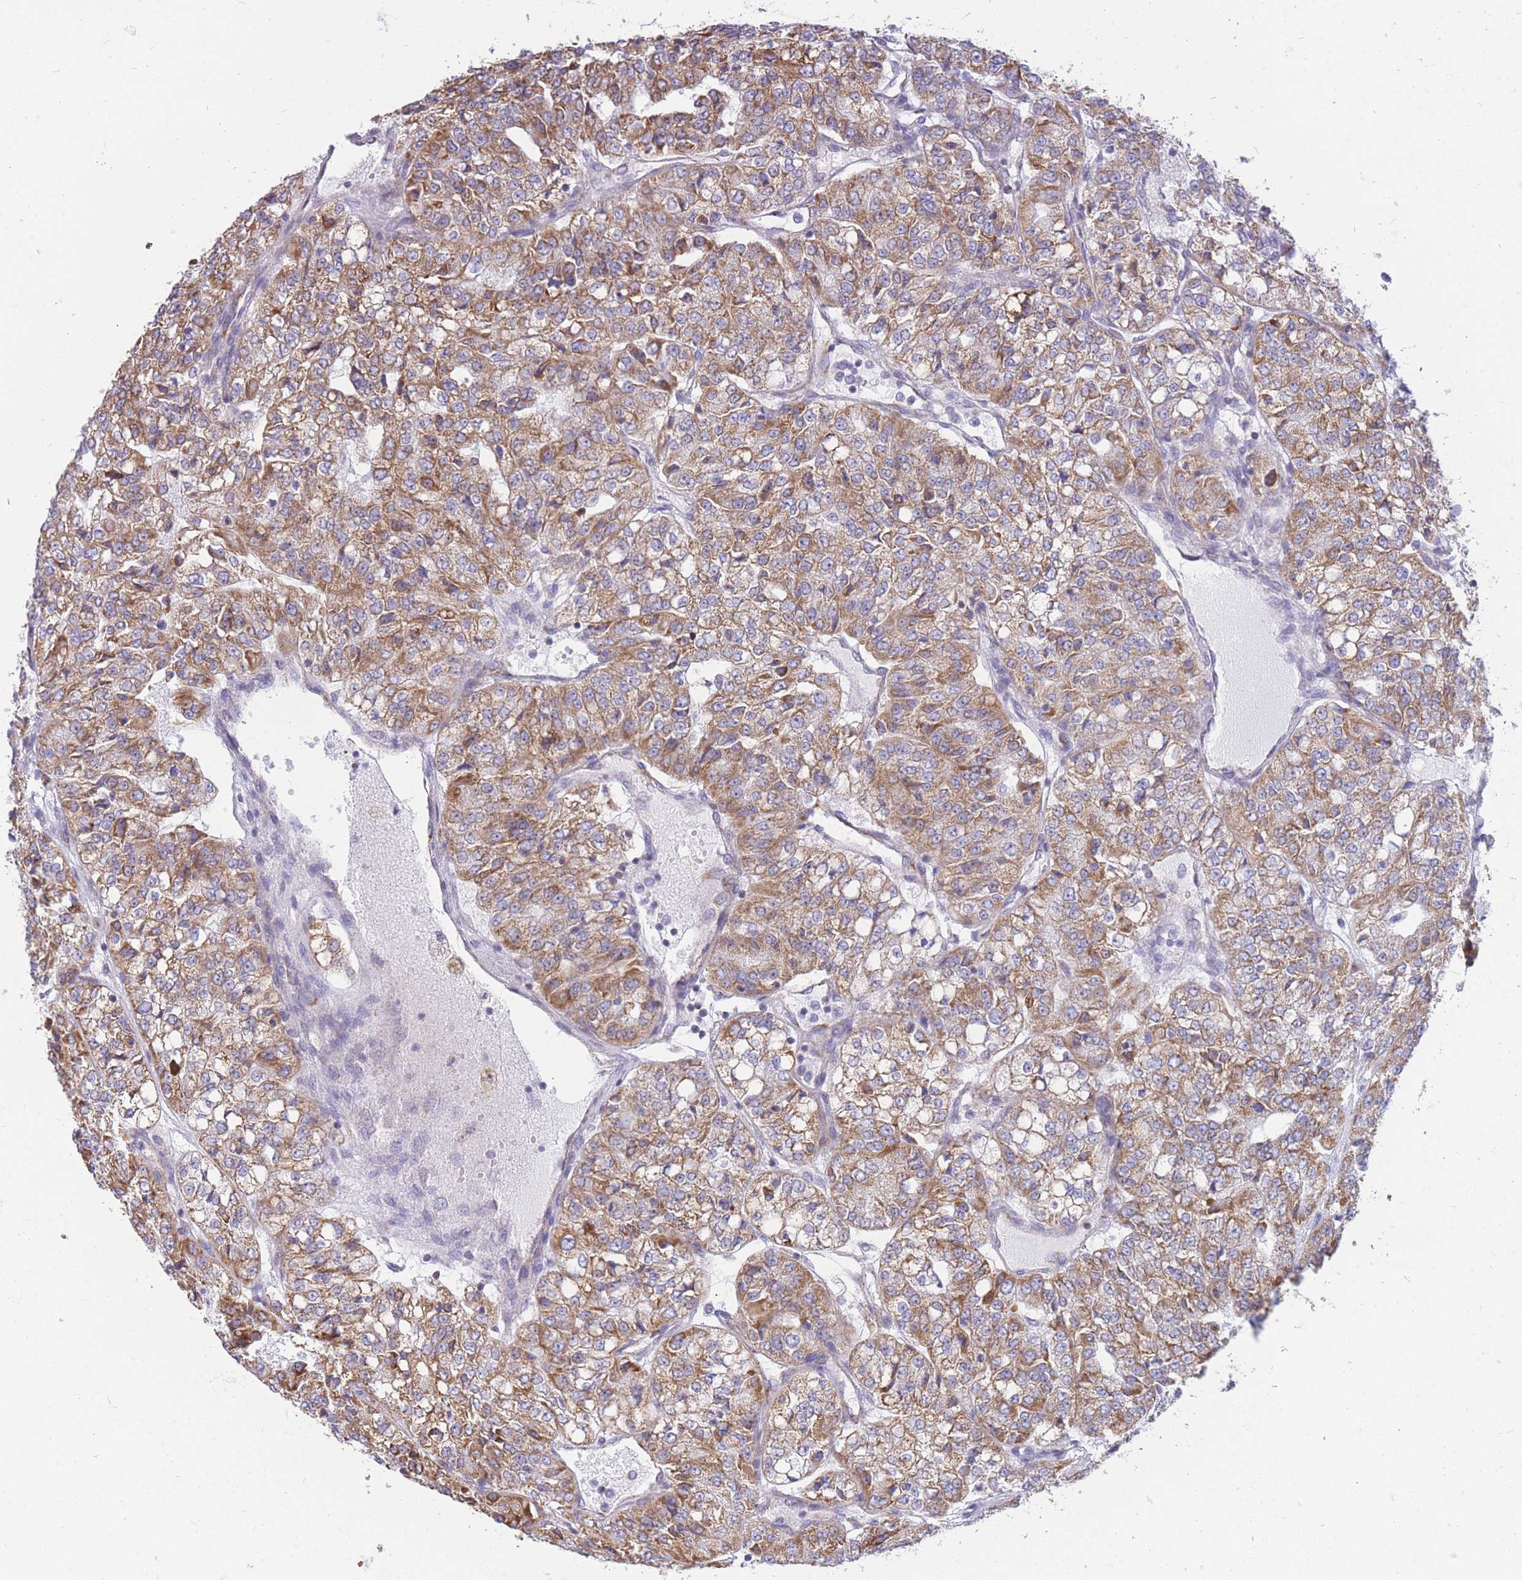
{"staining": {"intensity": "moderate", "quantity": ">75%", "location": "cytoplasmic/membranous"}, "tissue": "renal cancer", "cell_type": "Tumor cells", "image_type": "cancer", "snomed": [{"axis": "morphology", "description": "Adenocarcinoma, NOS"}, {"axis": "topography", "description": "Kidney"}], "caption": "Human adenocarcinoma (renal) stained for a protein (brown) displays moderate cytoplasmic/membranous positive positivity in approximately >75% of tumor cells.", "gene": "PCSK1", "patient": {"sex": "female", "age": 63}}